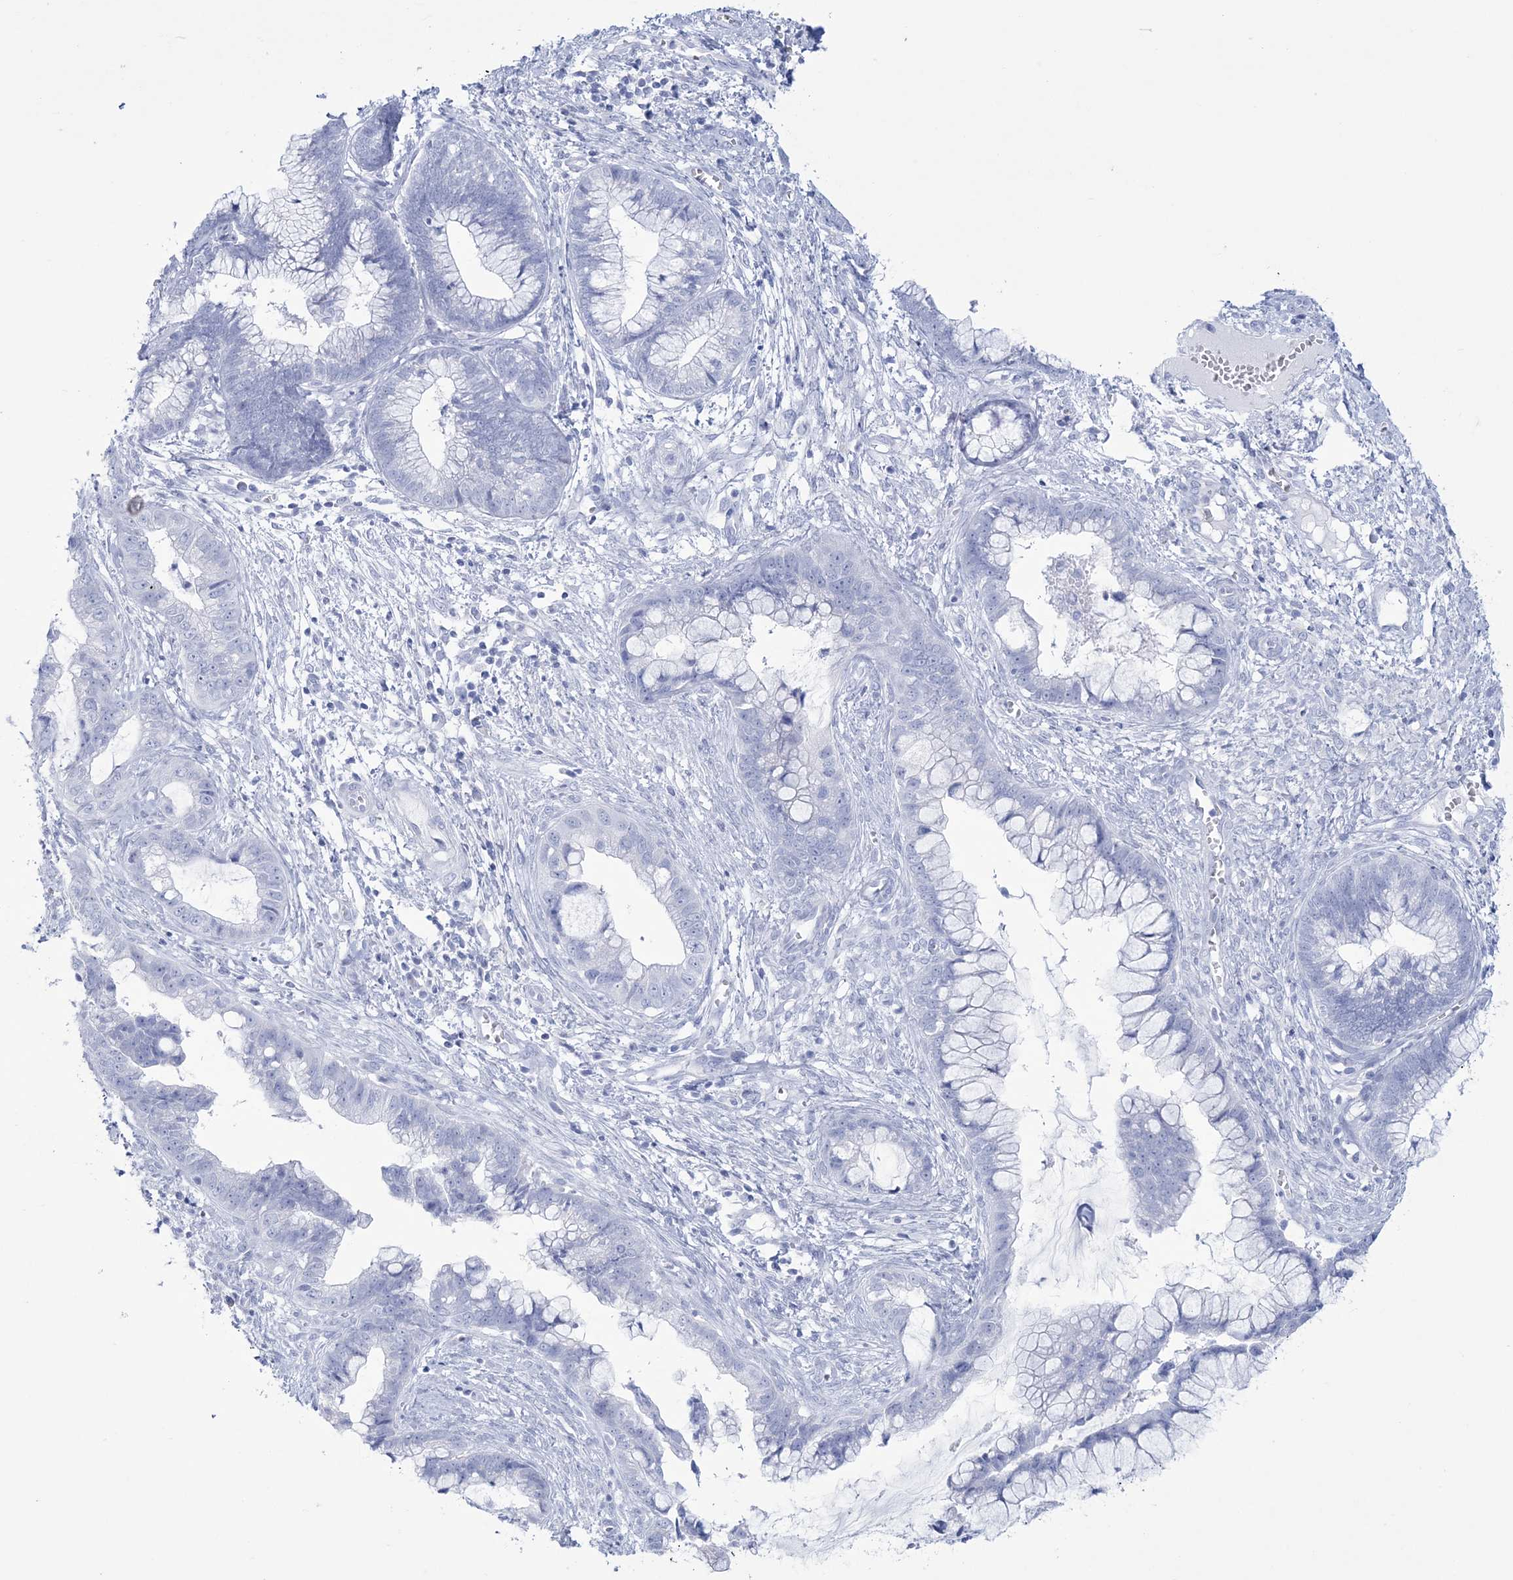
{"staining": {"intensity": "negative", "quantity": "none", "location": "none"}, "tissue": "cervical cancer", "cell_type": "Tumor cells", "image_type": "cancer", "snomed": [{"axis": "morphology", "description": "Adenocarcinoma, NOS"}, {"axis": "topography", "description": "Cervix"}], "caption": "There is no significant expression in tumor cells of adenocarcinoma (cervical).", "gene": "RBP2", "patient": {"sex": "female", "age": 44}}